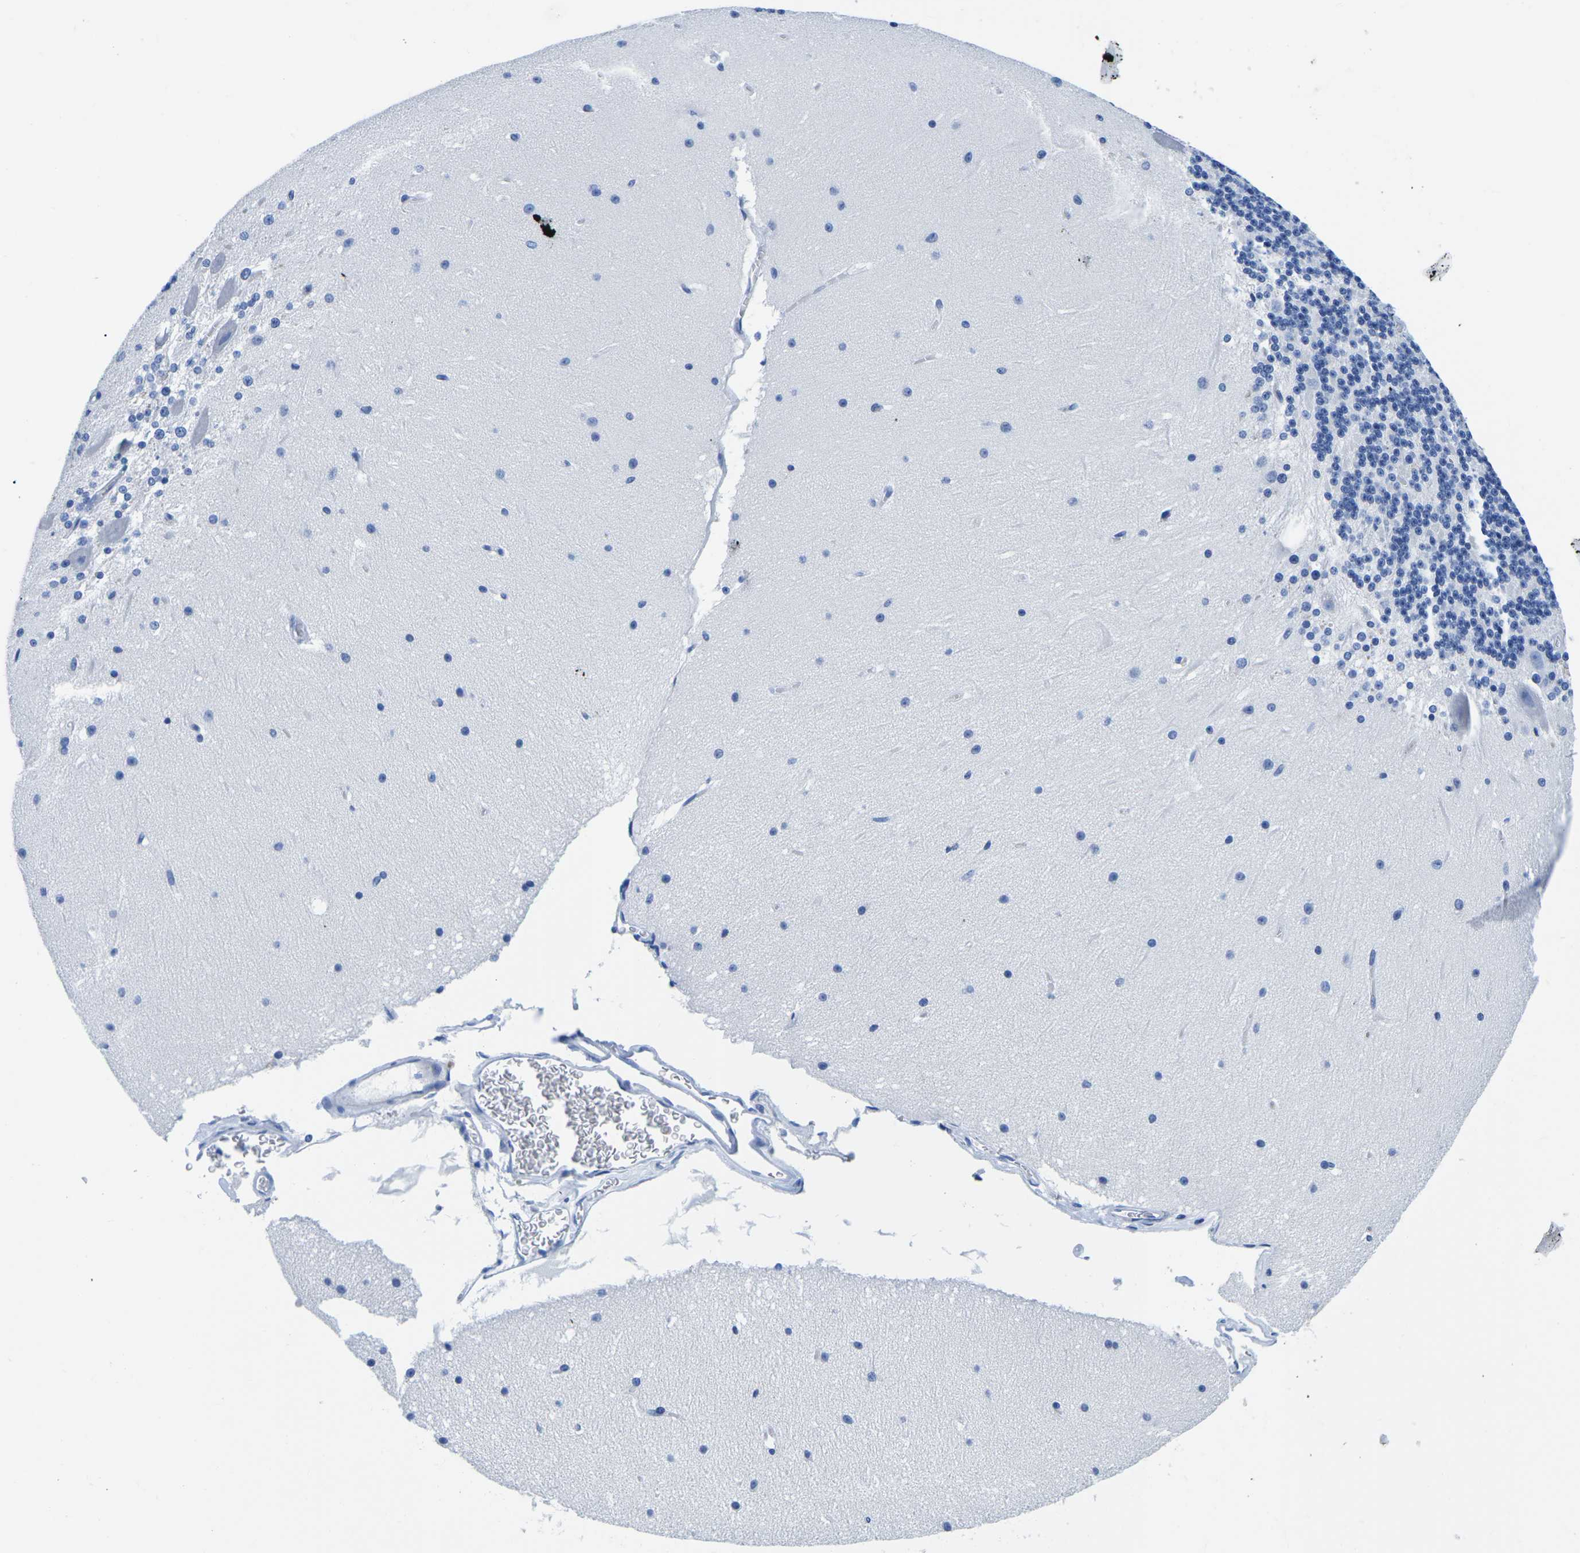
{"staining": {"intensity": "negative", "quantity": "none", "location": "none"}, "tissue": "cerebellum", "cell_type": "Cells in granular layer", "image_type": "normal", "snomed": [{"axis": "morphology", "description": "Normal tissue, NOS"}, {"axis": "topography", "description": "Cerebellum"}], "caption": "The IHC image has no significant expression in cells in granular layer of cerebellum. The staining was performed using DAB (3,3'-diaminobenzidine) to visualize the protein expression in brown, while the nuclei were stained in blue with hematoxylin (Magnification: 20x).", "gene": "CYP1A2", "patient": {"sex": "female", "age": 19}}